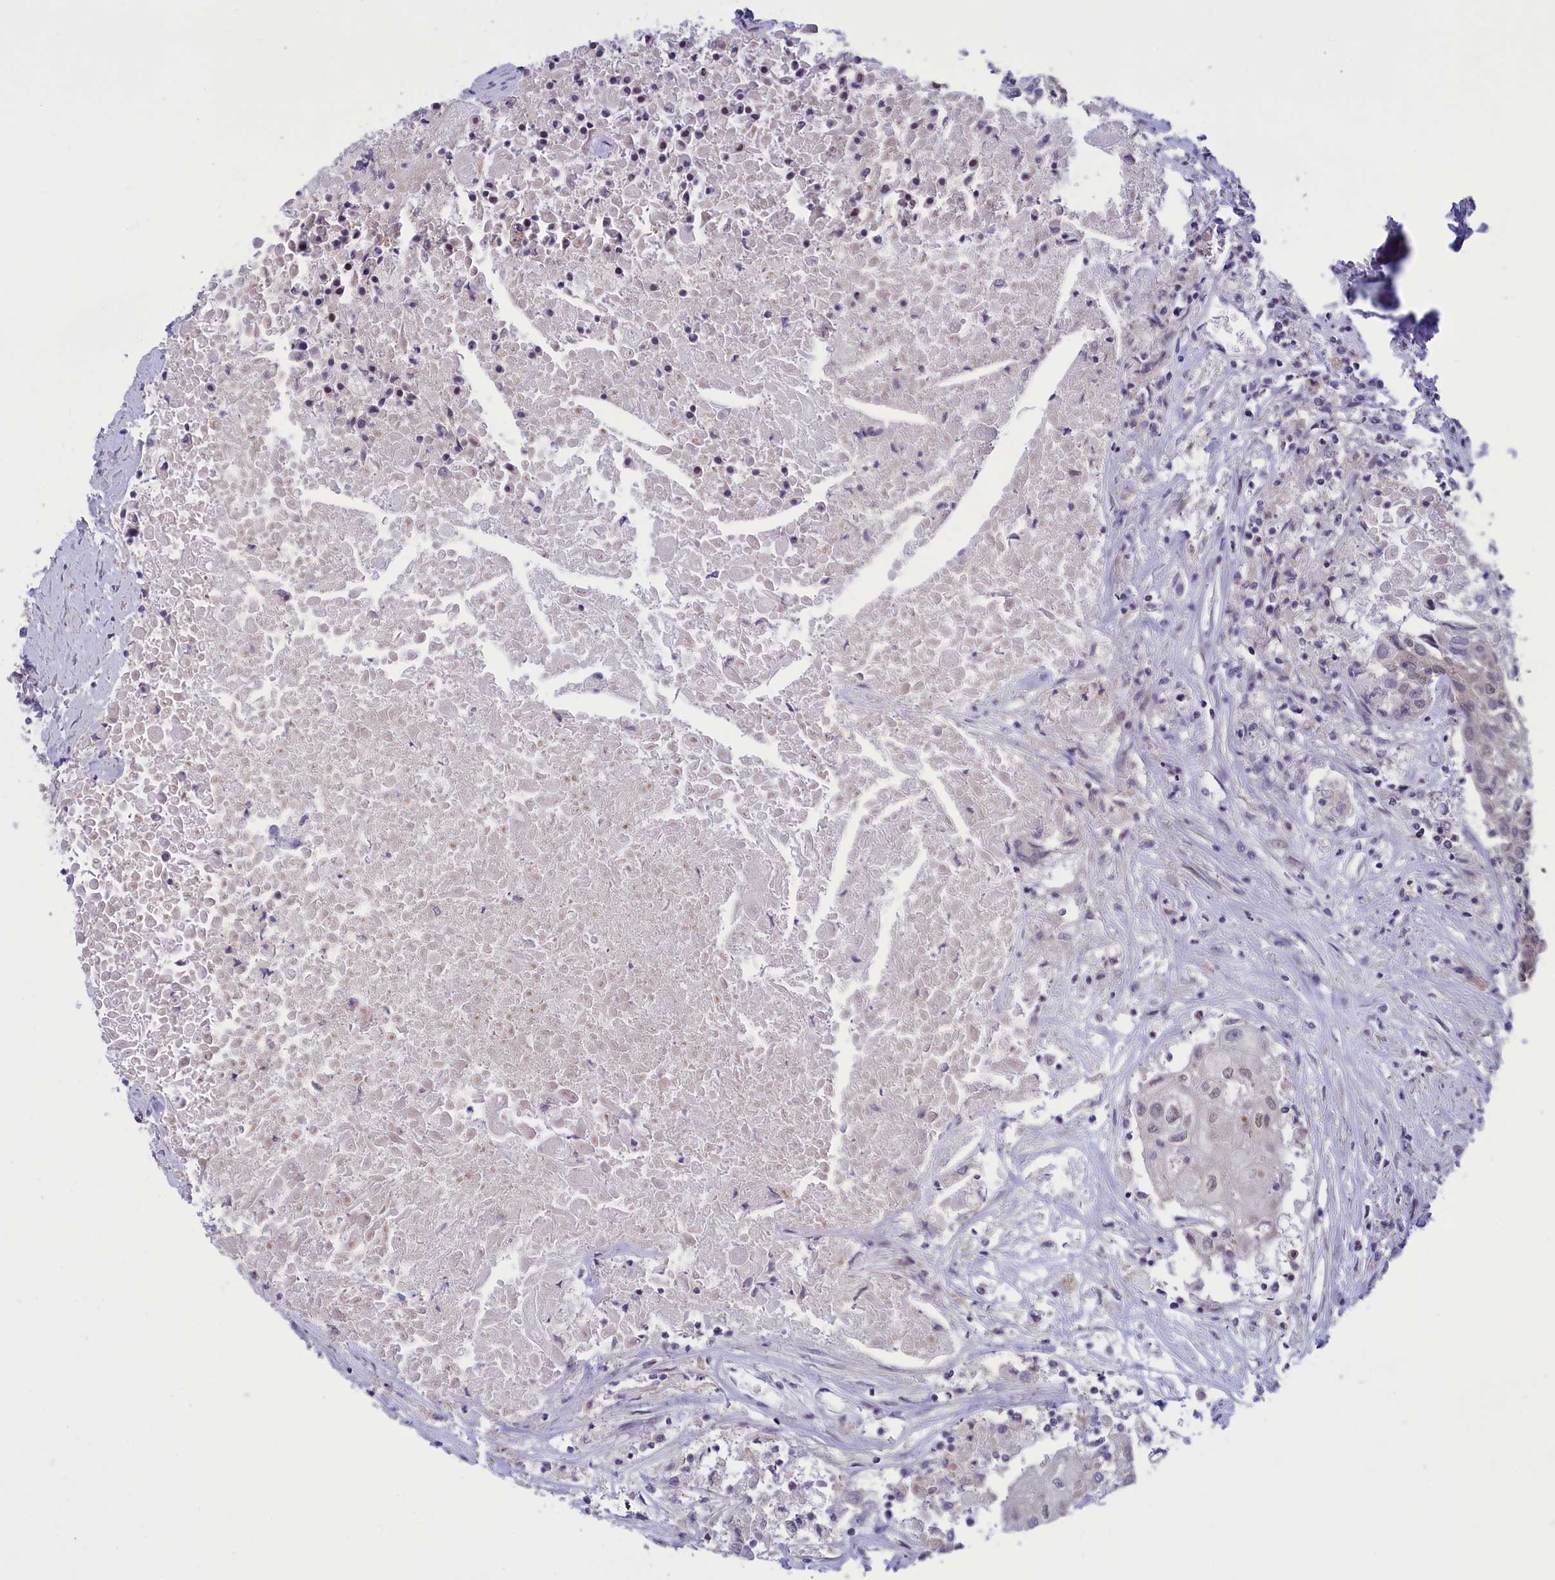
{"staining": {"intensity": "negative", "quantity": "none", "location": "none"}, "tissue": "urothelial cancer", "cell_type": "Tumor cells", "image_type": "cancer", "snomed": [{"axis": "morphology", "description": "Urothelial carcinoma, High grade"}, {"axis": "topography", "description": "Urinary bladder"}], "caption": "High power microscopy photomicrograph of an IHC photomicrograph of urothelial carcinoma (high-grade), revealing no significant positivity in tumor cells.", "gene": "CORO2A", "patient": {"sex": "female", "age": 85}}